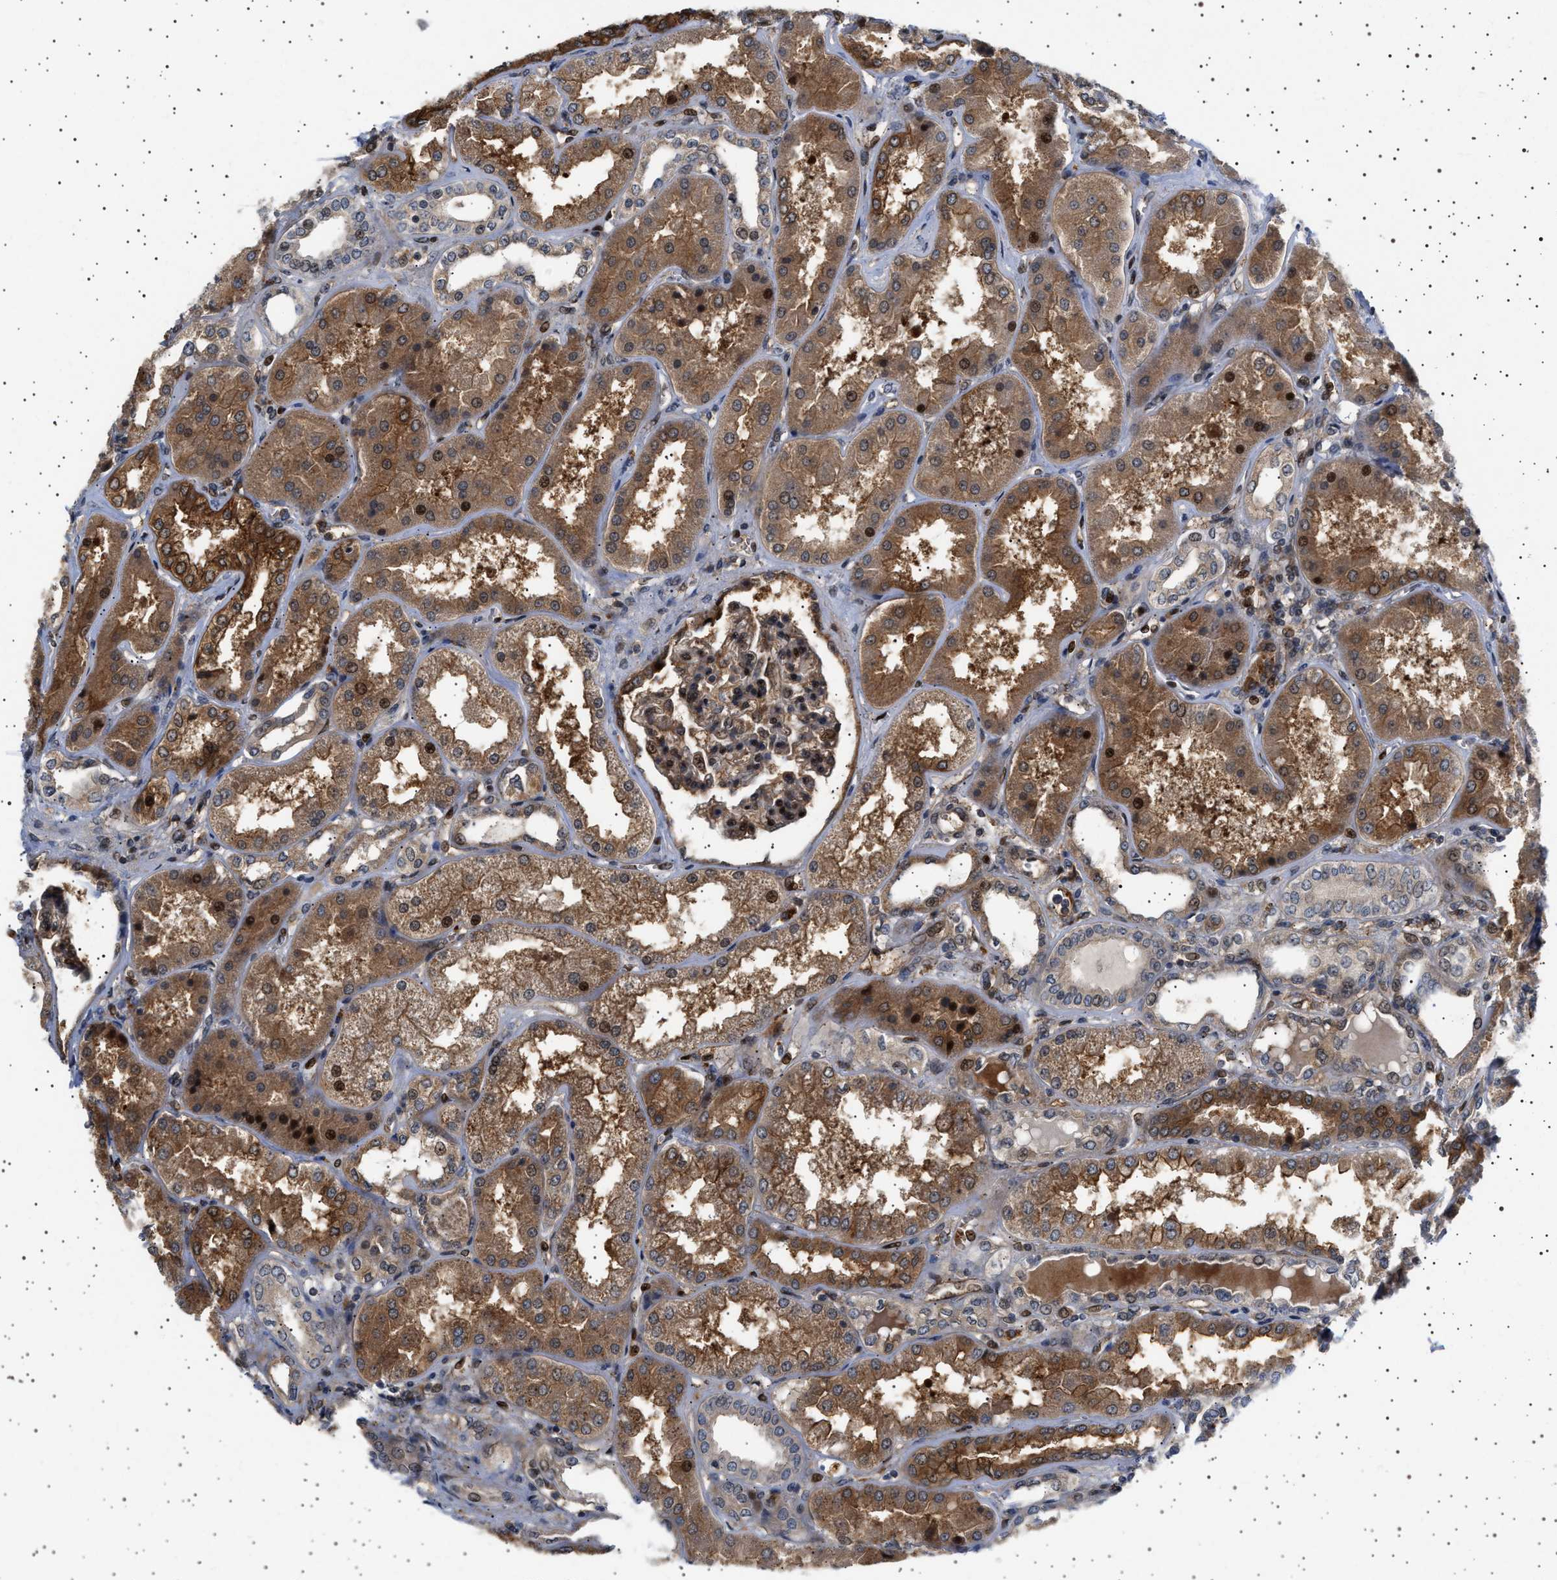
{"staining": {"intensity": "moderate", "quantity": ">75%", "location": "cytoplasmic/membranous,nuclear"}, "tissue": "kidney", "cell_type": "Cells in glomeruli", "image_type": "normal", "snomed": [{"axis": "morphology", "description": "Normal tissue, NOS"}, {"axis": "topography", "description": "Kidney"}], "caption": "Cells in glomeruli show medium levels of moderate cytoplasmic/membranous,nuclear positivity in about >75% of cells in benign kidney.", "gene": "BAG3", "patient": {"sex": "female", "age": 56}}